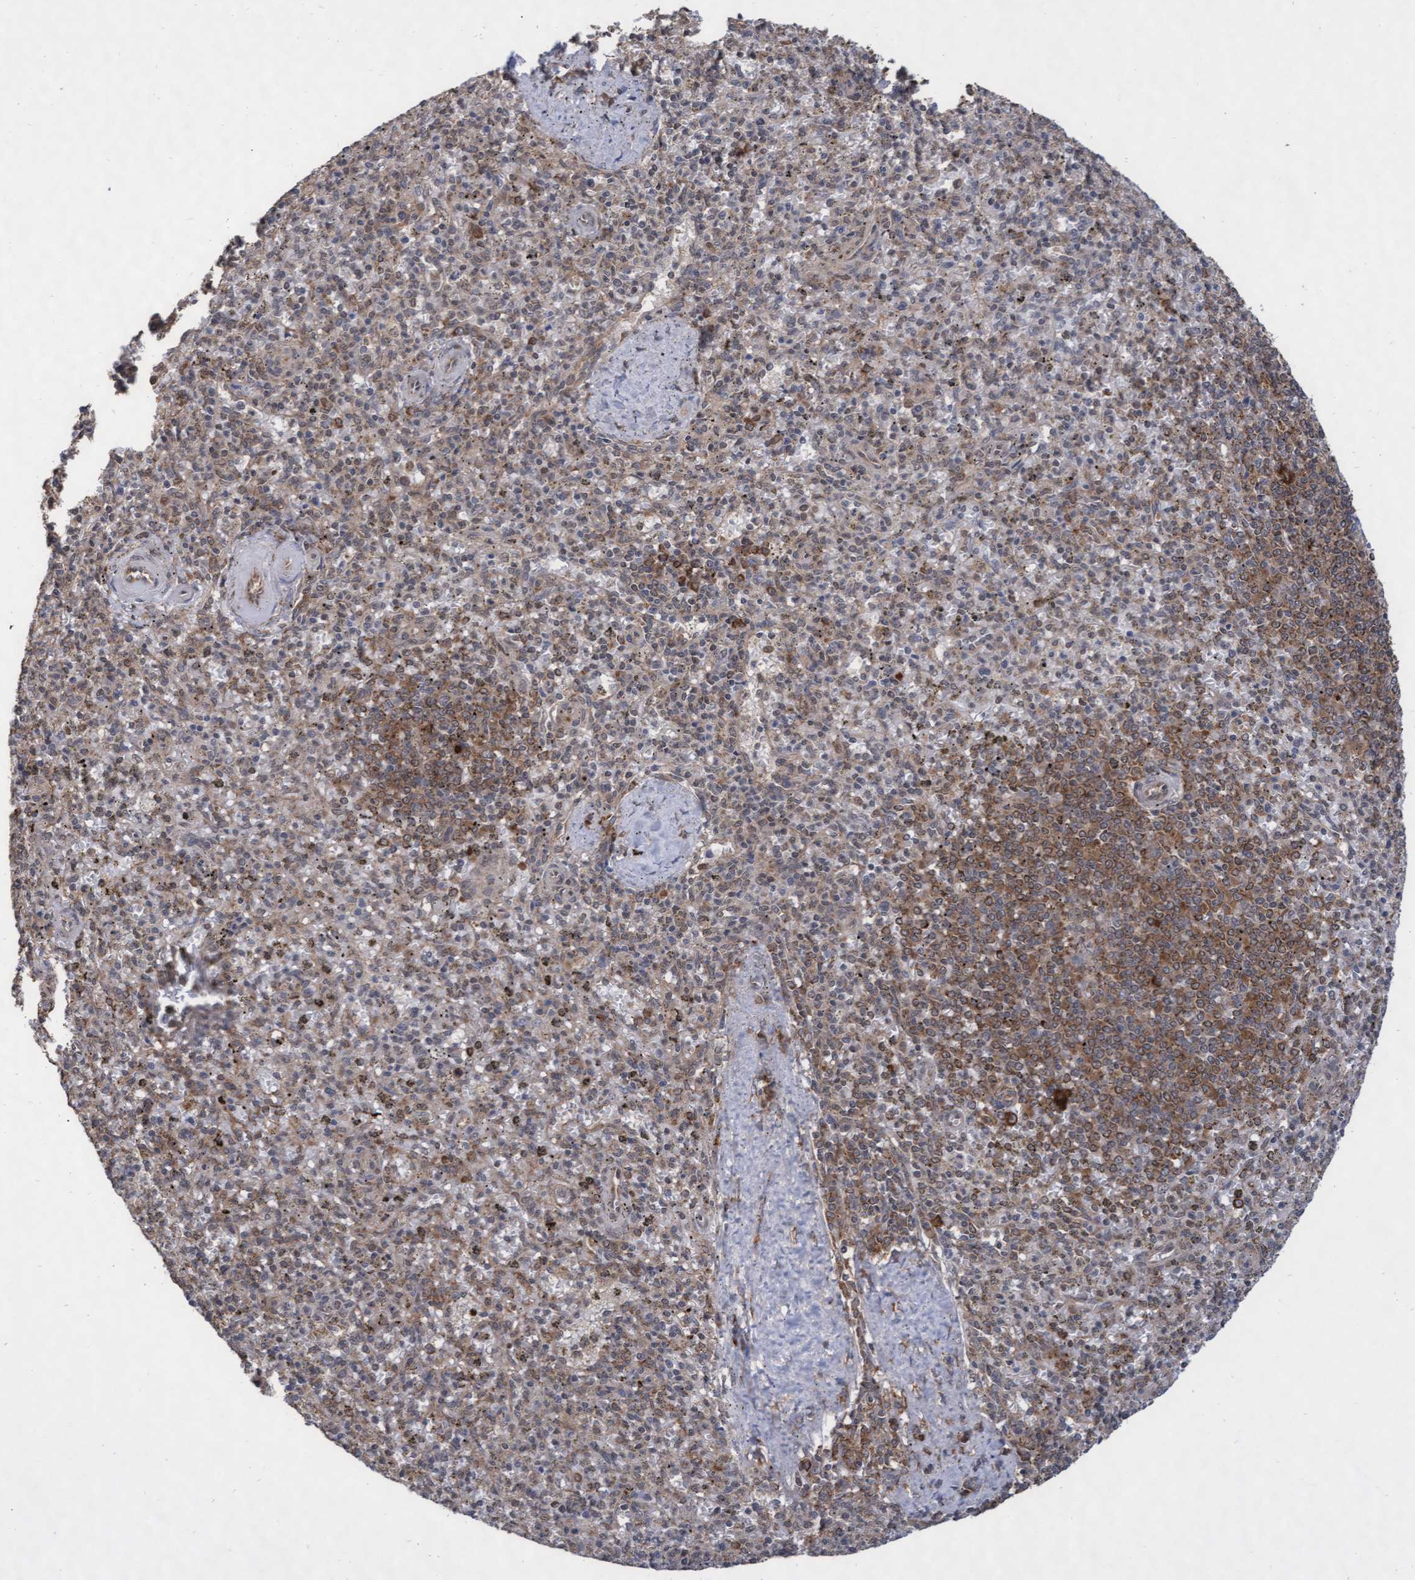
{"staining": {"intensity": "weak", "quantity": "<25%", "location": "cytoplasmic/membranous"}, "tissue": "spleen", "cell_type": "Cells in red pulp", "image_type": "normal", "snomed": [{"axis": "morphology", "description": "Normal tissue, NOS"}, {"axis": "topography", "description": "Spleen"}], "caption": "An image of spleen stained for a protein reveals no brown staining in cells in red pulp.", "gene": "ABCF2", "patient": {"sex": "male", "age": 72}}